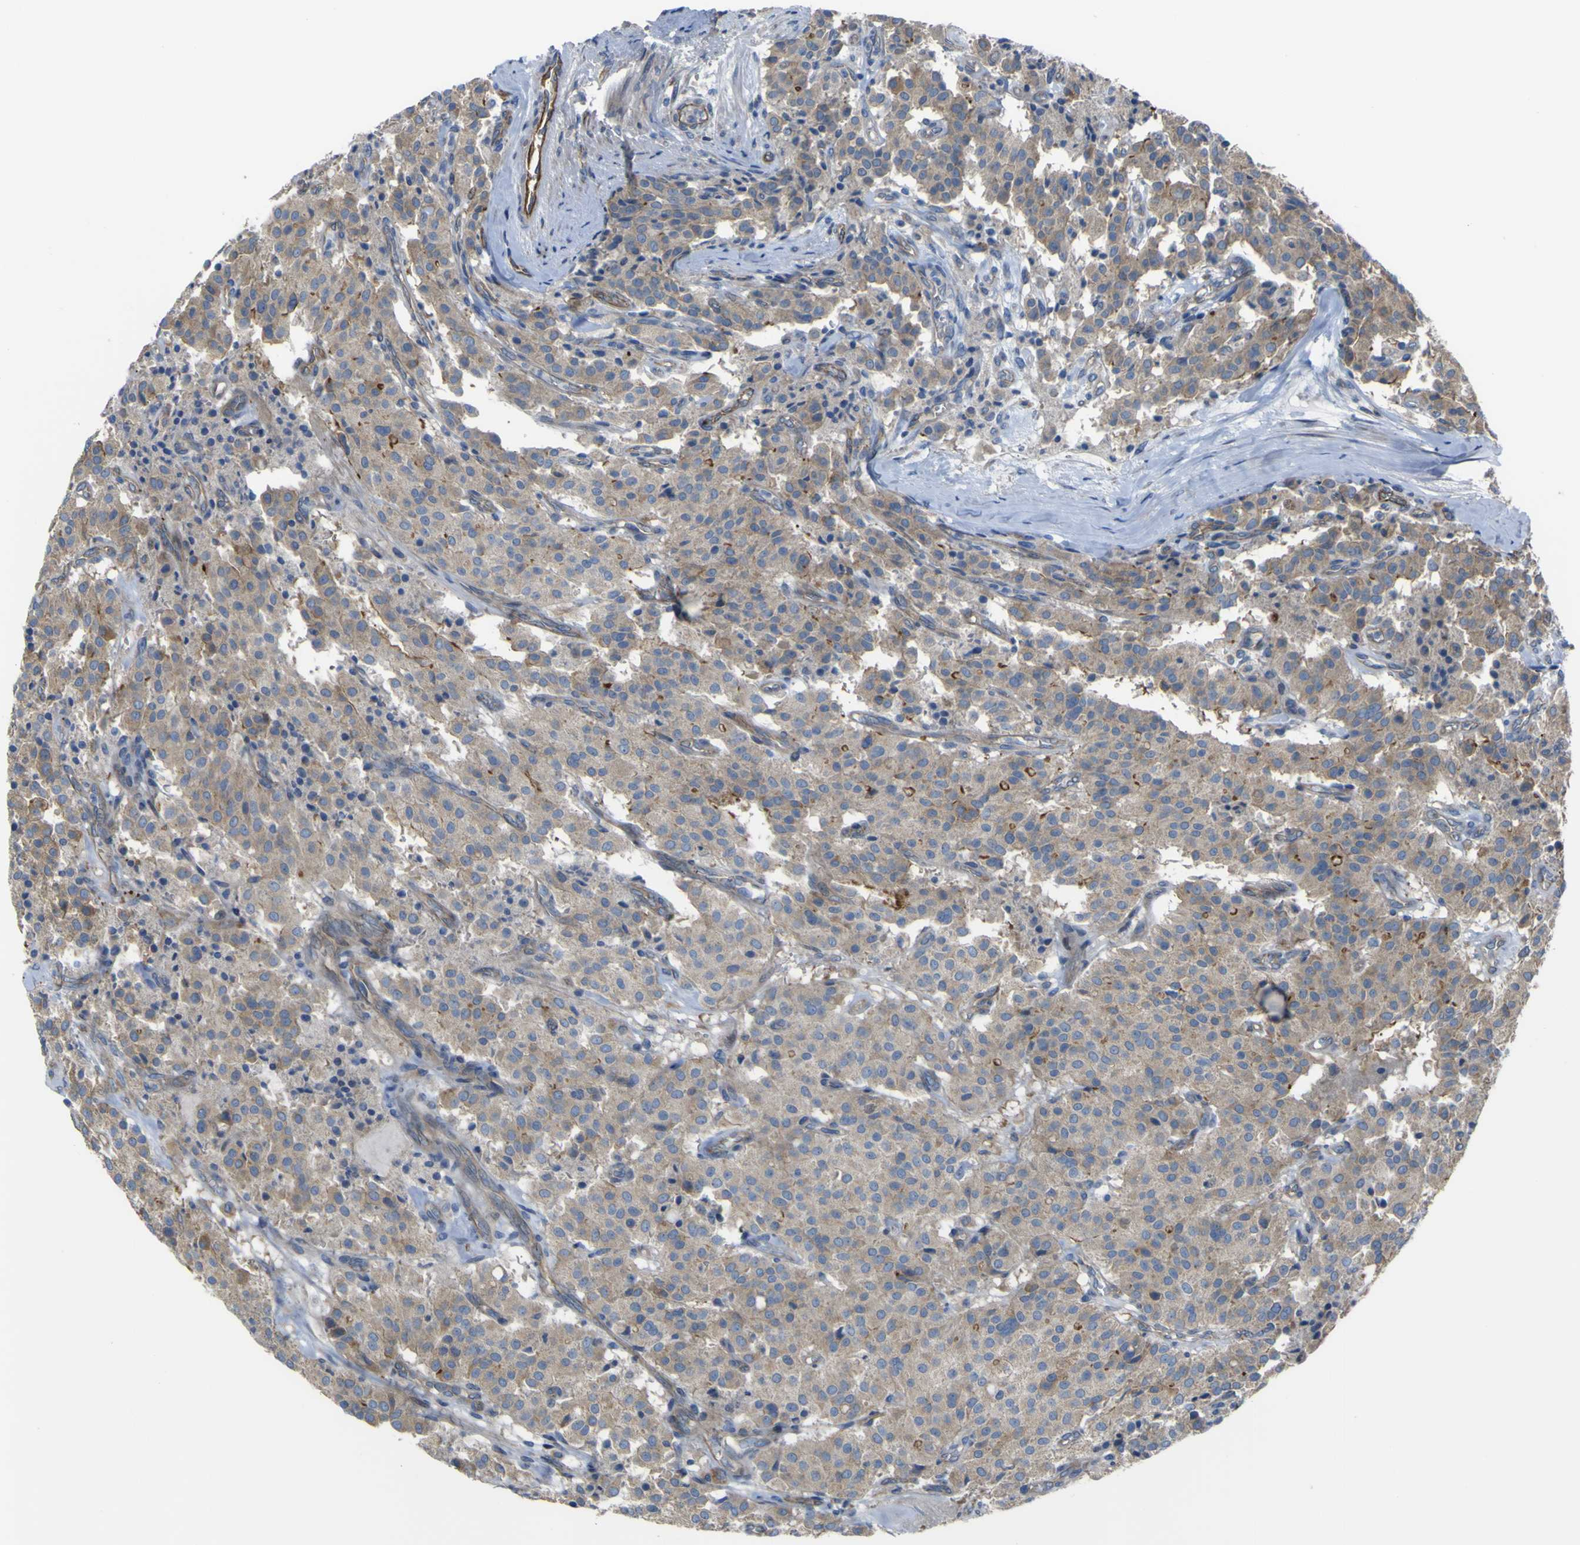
{"staining": {"intensity": "moderate", "quantity": ">75%", "location": "cytoplasmic/membranous"}, "tissue": "carcinoid", "cell_type": "Tumor cells", "image_type": "cancer", "snomed": [{"axis": "morphology", "description": "Carcinoid, malignant, NOS"}, {"axis": "topography", "description": "Lung"}], "caption": "A high-resolution histopathology image shows IHC staining of malignant carcinoid, which demonstrates moderate cytoplasmic/membranous expression in about >75% of tumor cells.", "gene": "FBXO30", "patient": {"sex": "male", "age": 30}}